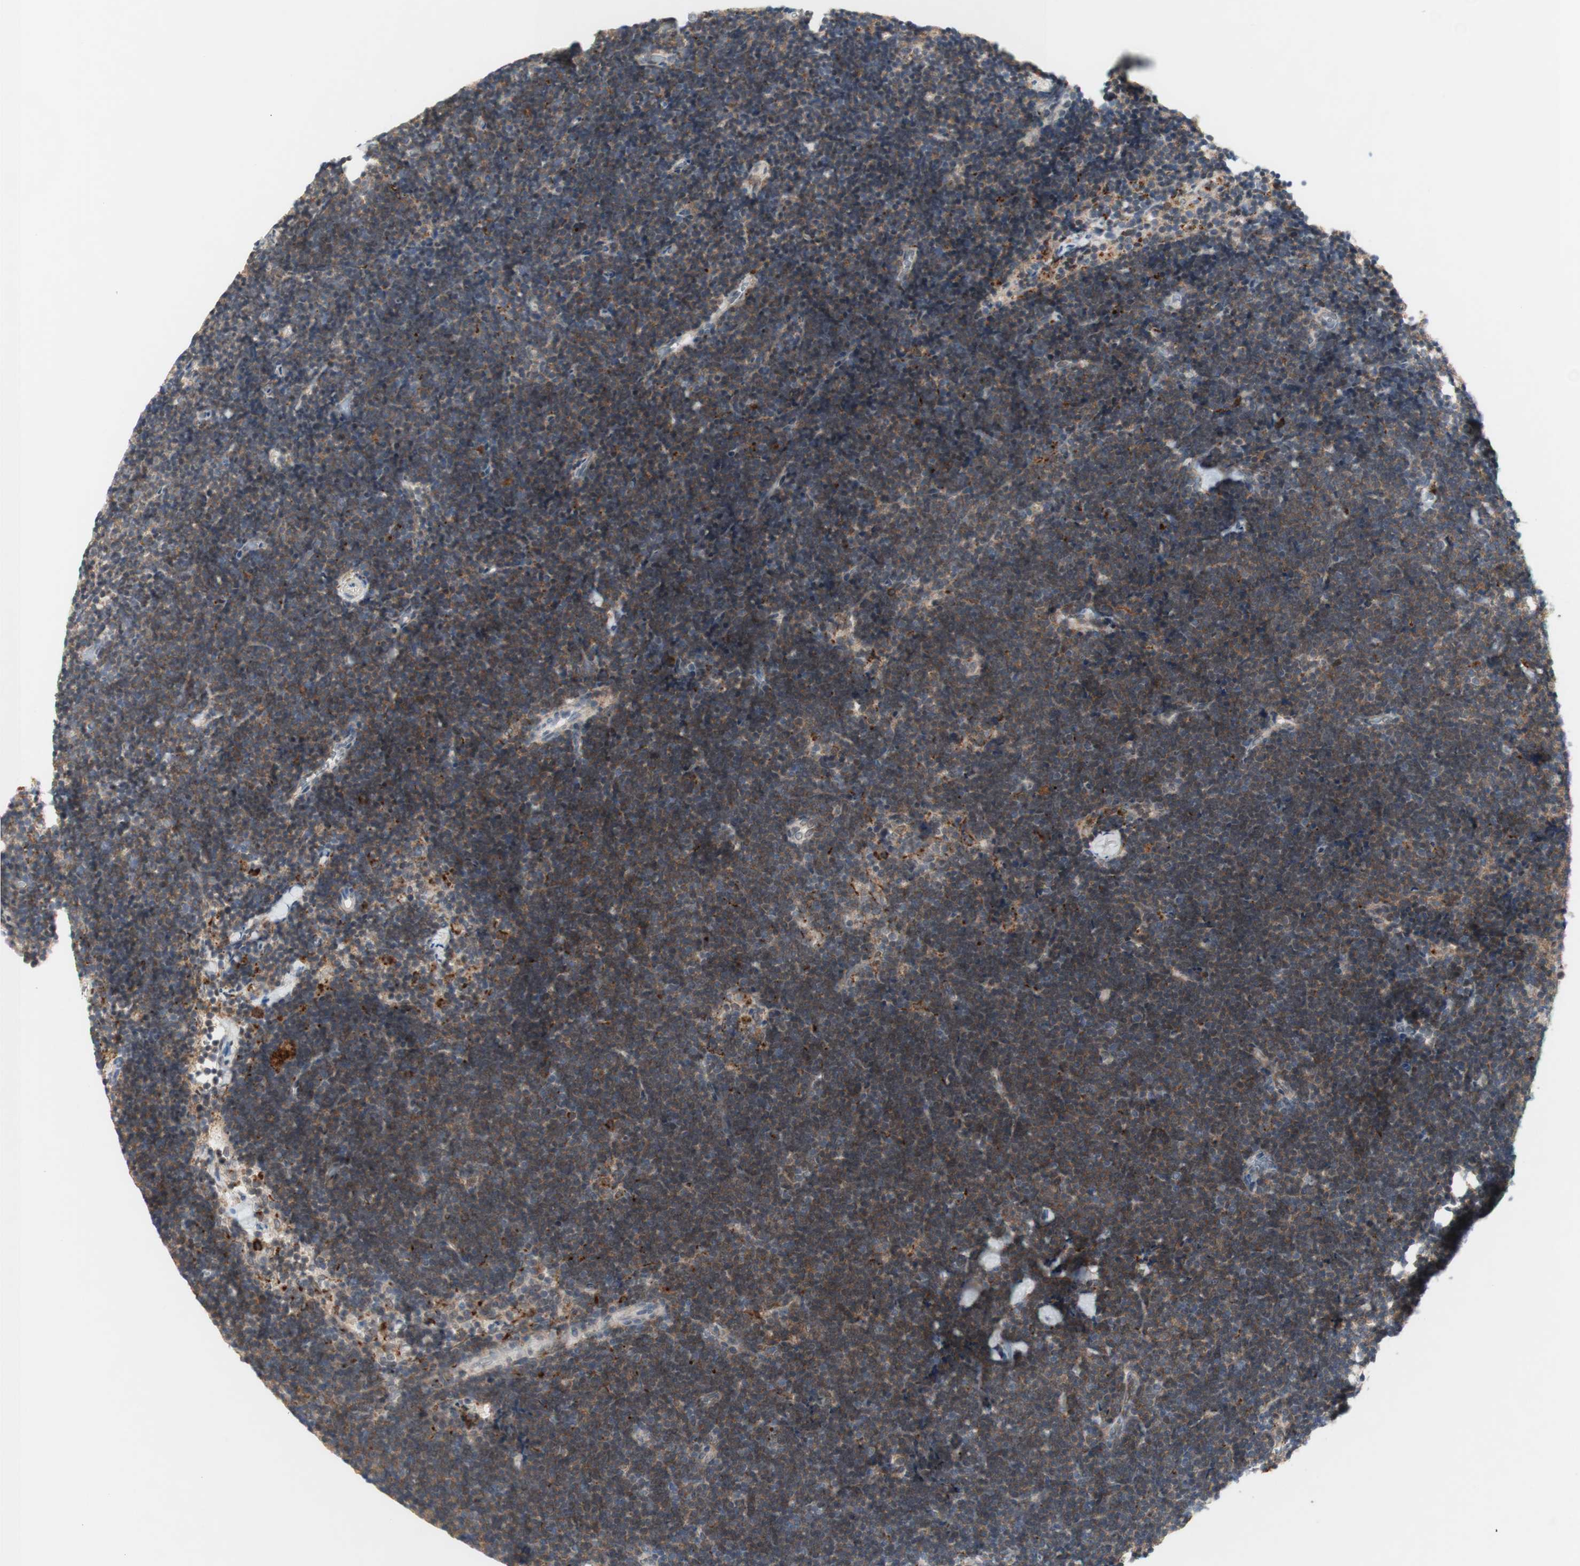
{"staining": {"intensity": "strong", "quantity": "<25%", "location": "cytoplasmic/membranous"}, "tissue": "lymph node", "cell_type": "Germinal center cells", "image_type": "normal", "snomed": [{"axis": "morphology", "description": "Normal tissue, NOS"}, {"axis": "topography", "description": "Lymph node"}], "caption": "A medium amount of strong cytoplasmic/membranous expression is present in about <25% of germinal center cells in normal lymph node. (brown staining indicates protein expression, while blue staining denotes nuclei).", "gene": "GAPT", "patient": {"sex": "male", "age": 63}}